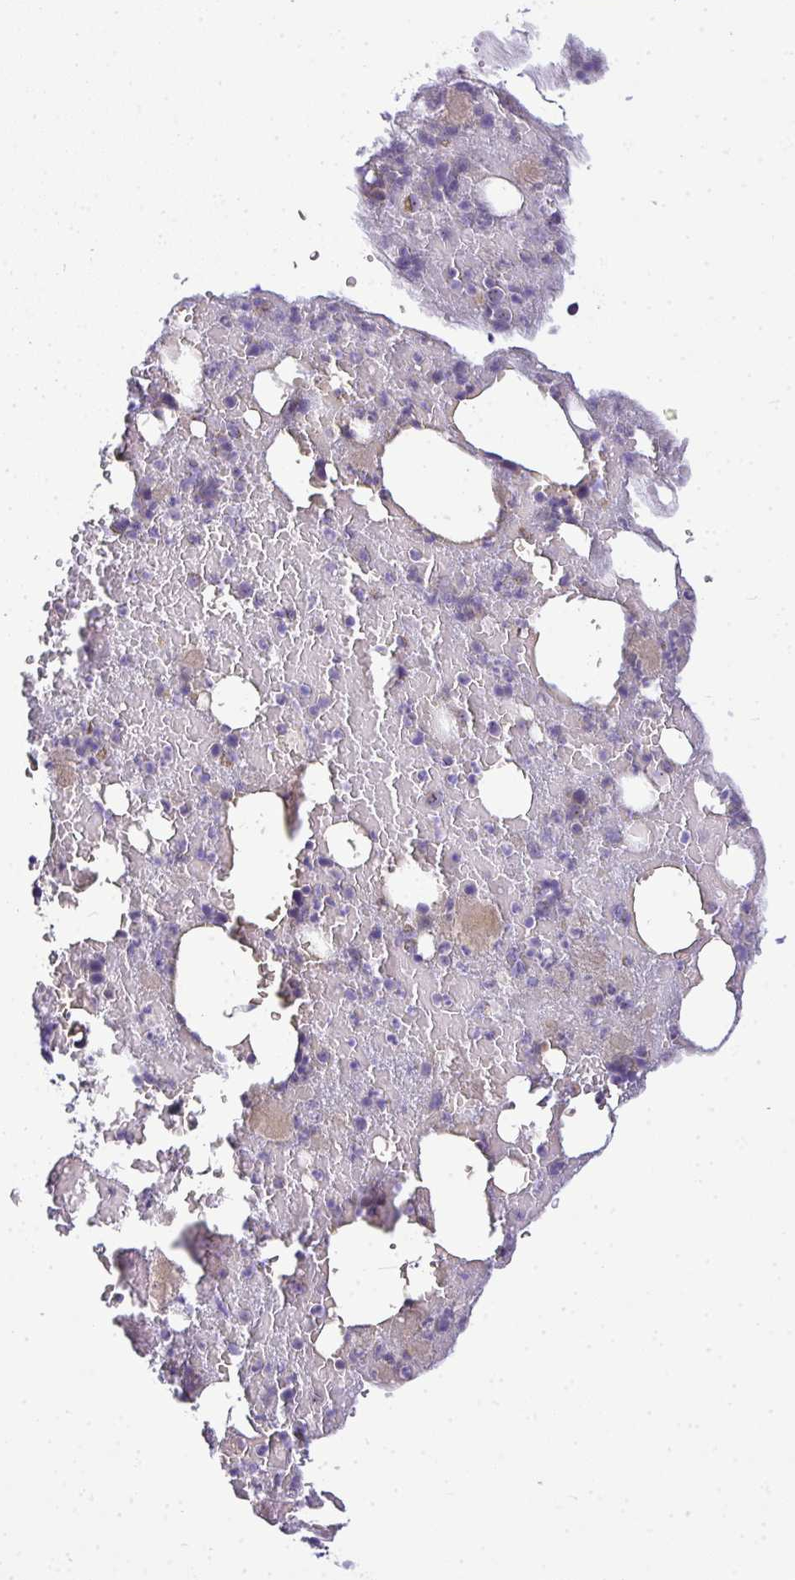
{"staining": {"intensity": "negative", "quantity": "none", "location": "none"}, "tissue": "bone marrow", "cell_type": "Hematopoietic cells", "image_type": "normal", "snomed": [{"axis": "morphology", "description": "Normal tissue, NOS"}, {"axis": "topography", "description": "Bone marrow"}], "caption": "The photomicrograph exhibits no staining of hematopoietic cells in benign bone marrow.", "gene": "NT5C1A", "patient": {"sex": "female", "age": 59}}